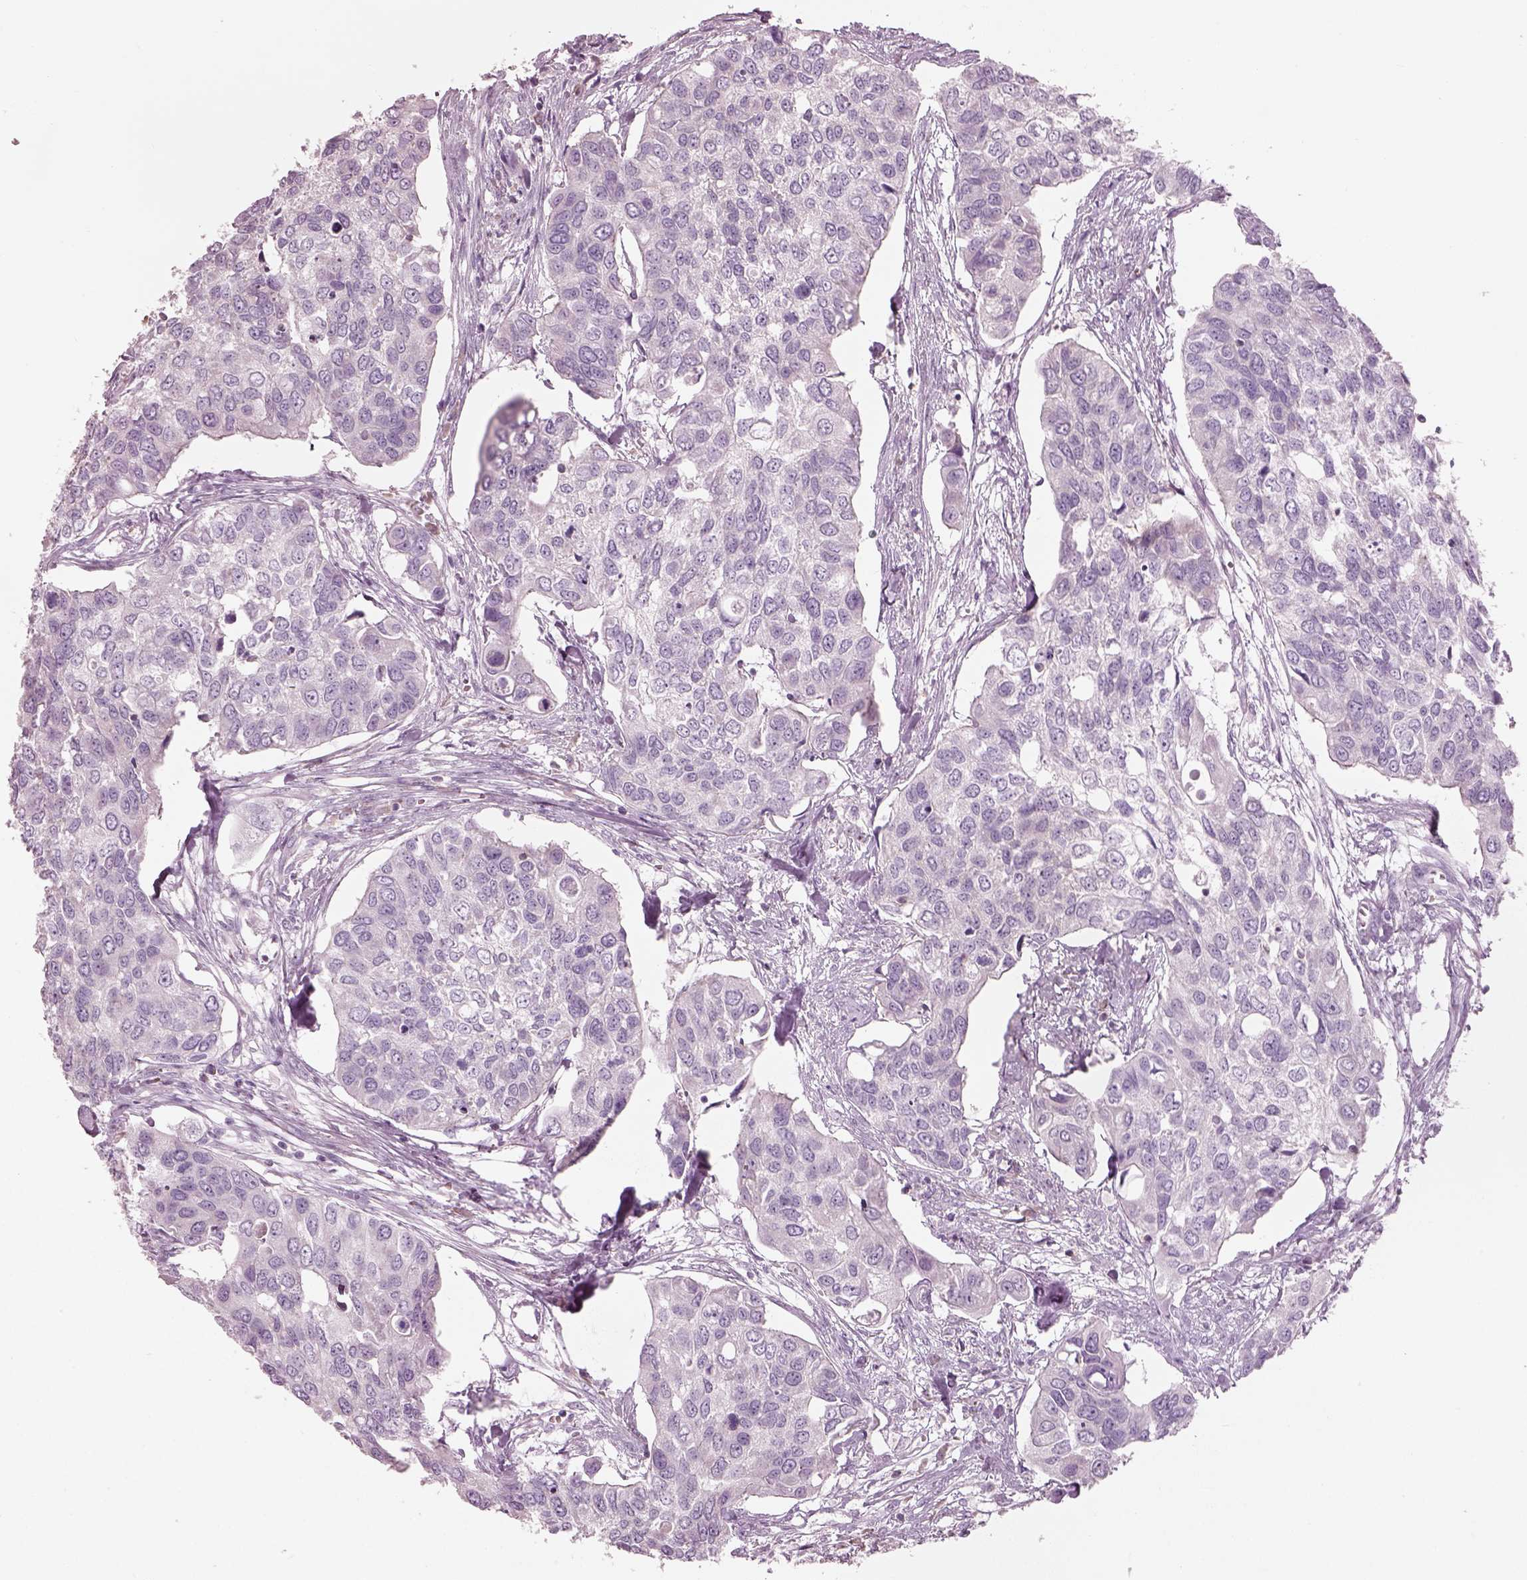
{"staining": {"intensity": "negative", "quantity": "none", "location": "none"}, "tissue": "urothelial cancer", "cell_type": "Tumor cells", "image_type": "cancer", "snomed": [{"axis": "morphology", "description": "Urothelial carcinoma, High grade"}, {"axis": "topography", "description": "Urinary bladder"}], "caption": "IHC image of human urothelial cancer stained for a protein (brown), which demonstrates no positivity in tumor cells.", "gene": "SLC27A2", "patient": {"sex": "male", "age": 60}}